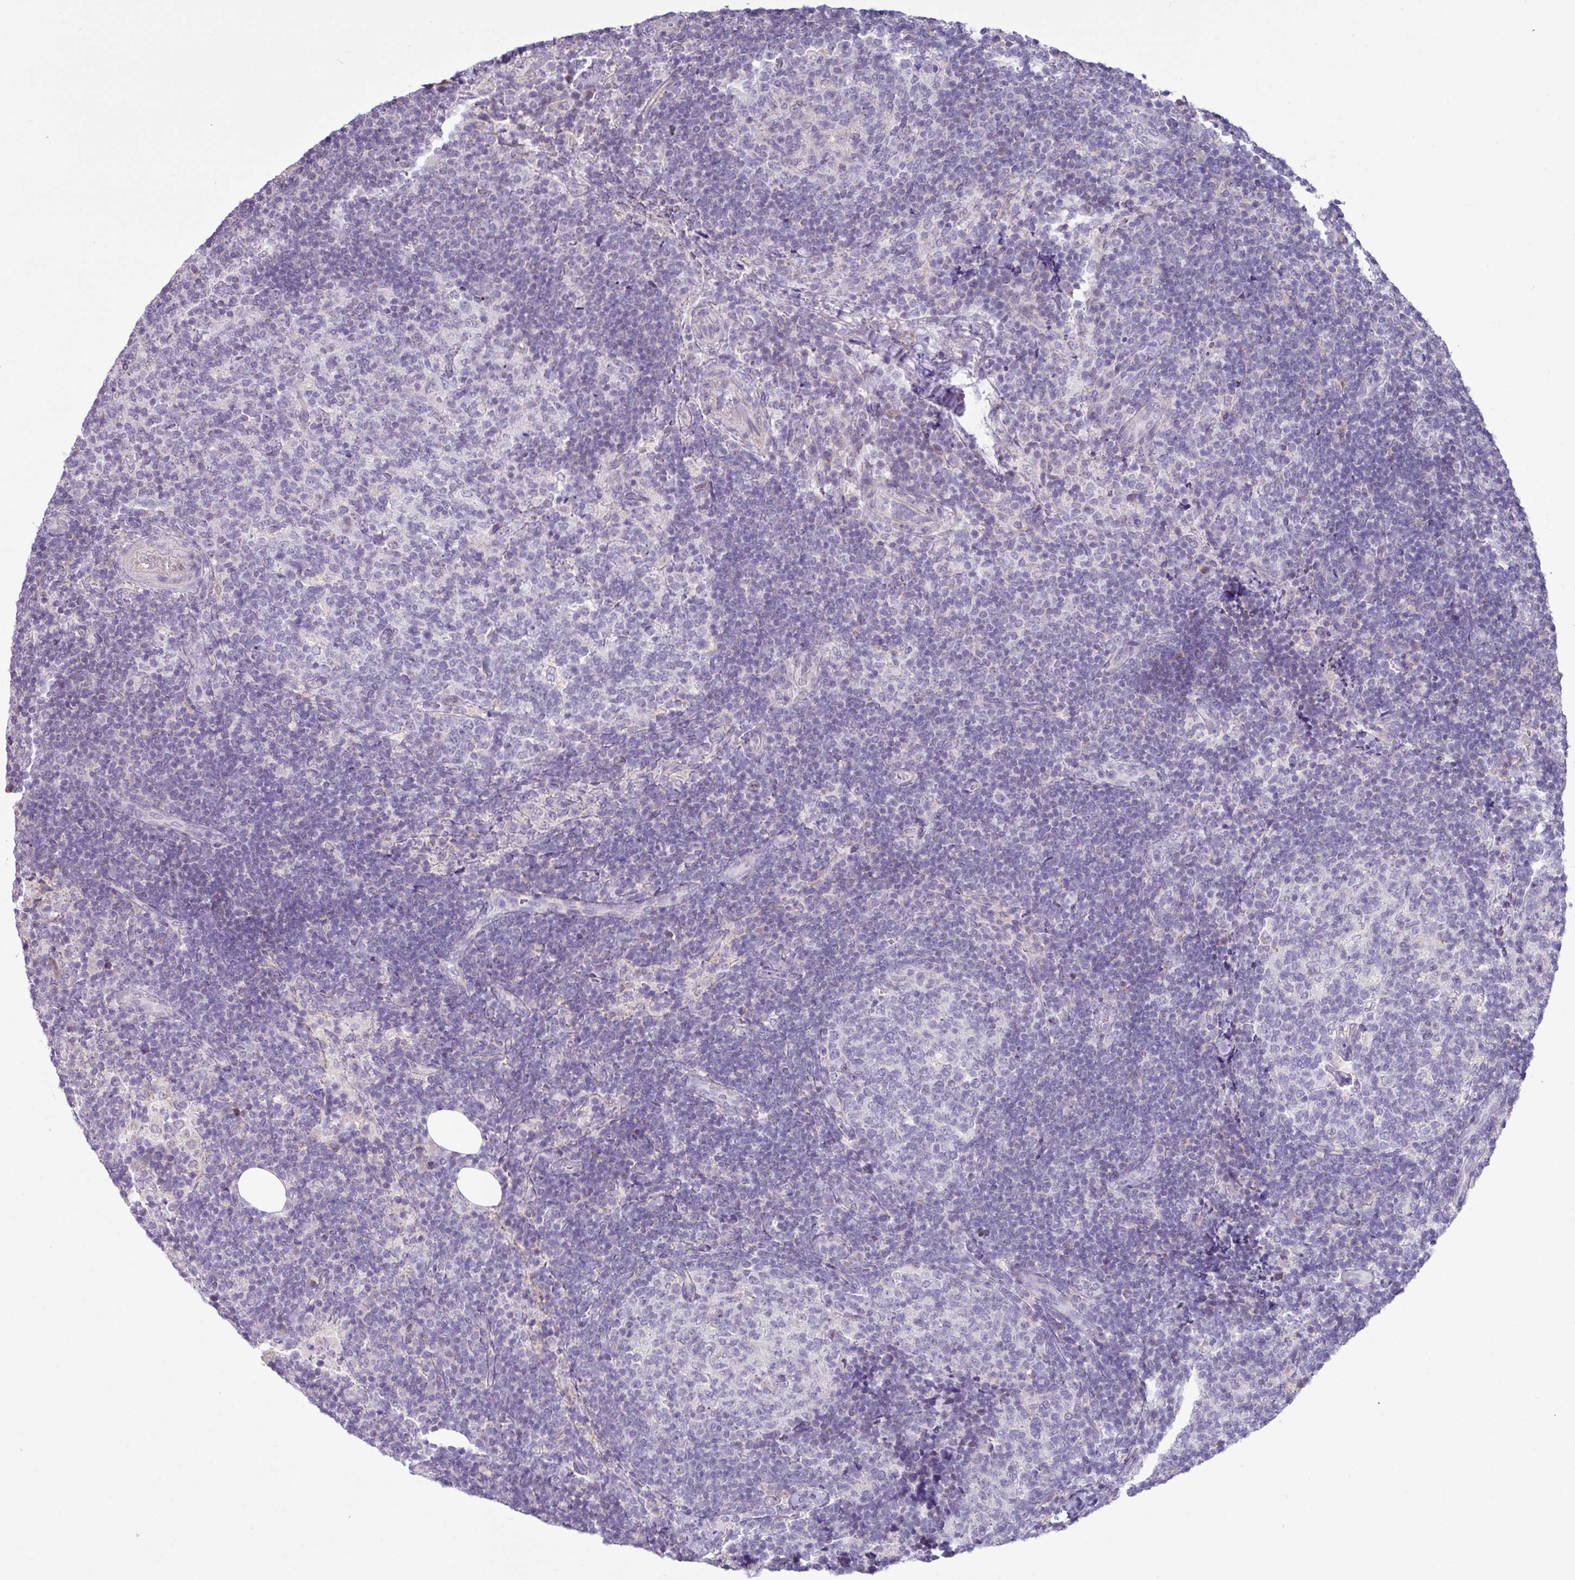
{"staining": {"intensity": "negative", "quantity": "none", "location": "none"}, "tissue": "lymph node", "cell_type": "Germinal center cells", "image_type": "normal", "snomed": [{"axis": "morphology", "description": "Normal tissue, NOS"}, {"axis": "topography", "description": "Lymph node"}], "caption": "Immunohistochemical staining of unremarkable lymph node demonstrates no significant staining in germinal center cells.", "gene": "IRGC", "patient": {"sex": "female", "age": 31}}